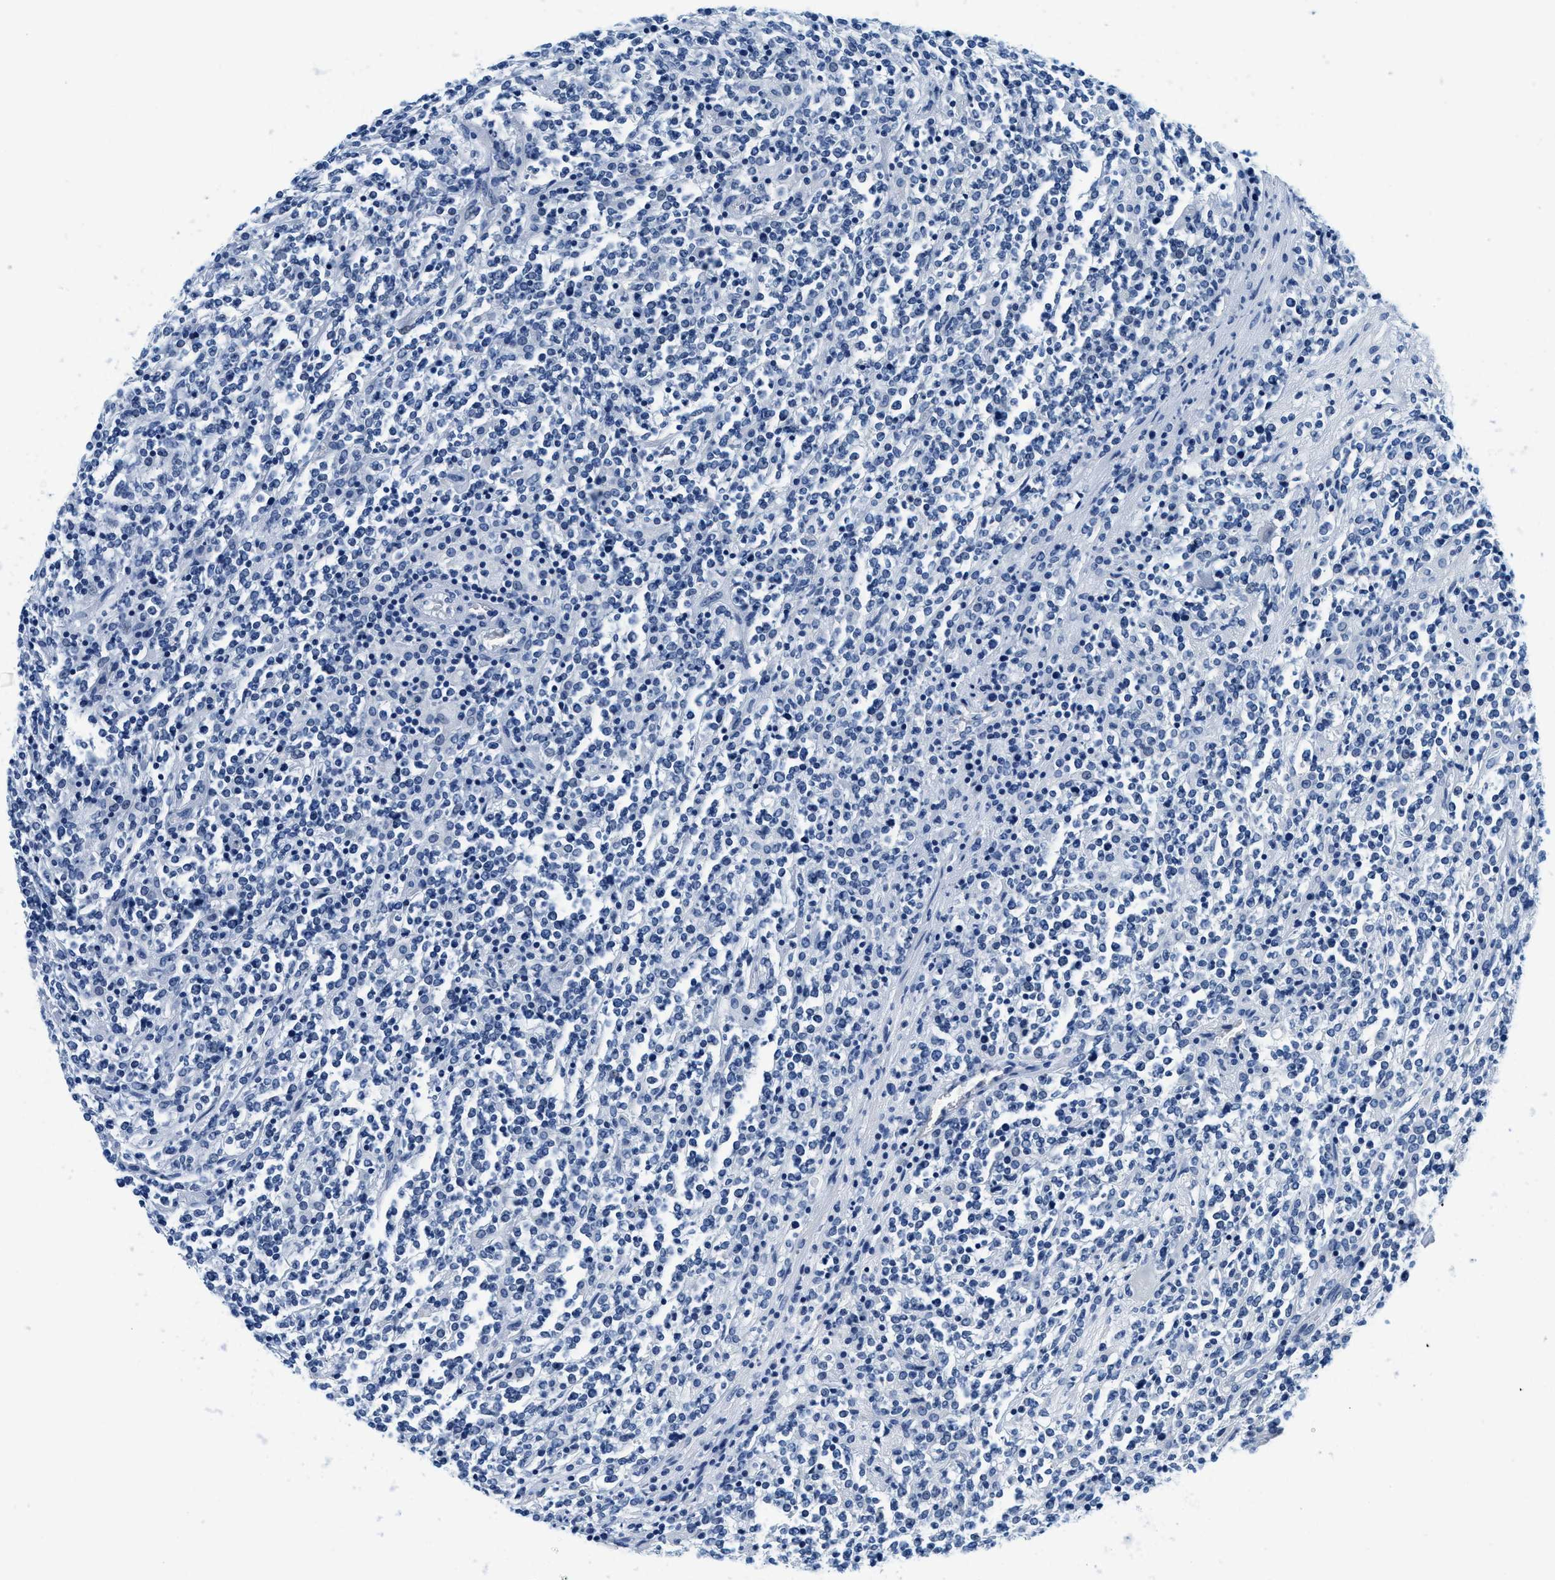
{"staining": {"intensity": "negative", "quantity": "none", "location": "none"}, "tissue": "lymphoma", "cell_type": "Tumor cells", "image_type": "cancer", "snomed": [{"axis": "morphology", "description": "Malignant lymphoma, non-Hodgkin's type, High grade"}, {"axis": "topography", "description": "Soft tissue"}], "caption": "An immunohistochemistry histopathology image of malignant lymphoma, non-Hodgkin's type (high-grade) is shown. There is no staining in tumor cells of malignant lymphoma, non-Hodgkin's type (high-grade). (DAB (3,3'-diaminobenzidine) immunohistochemistry (IHC) with hematoxylin counter stain).", "gene": "GSTM3", "patient": {"sex": "male", "age": 18}}